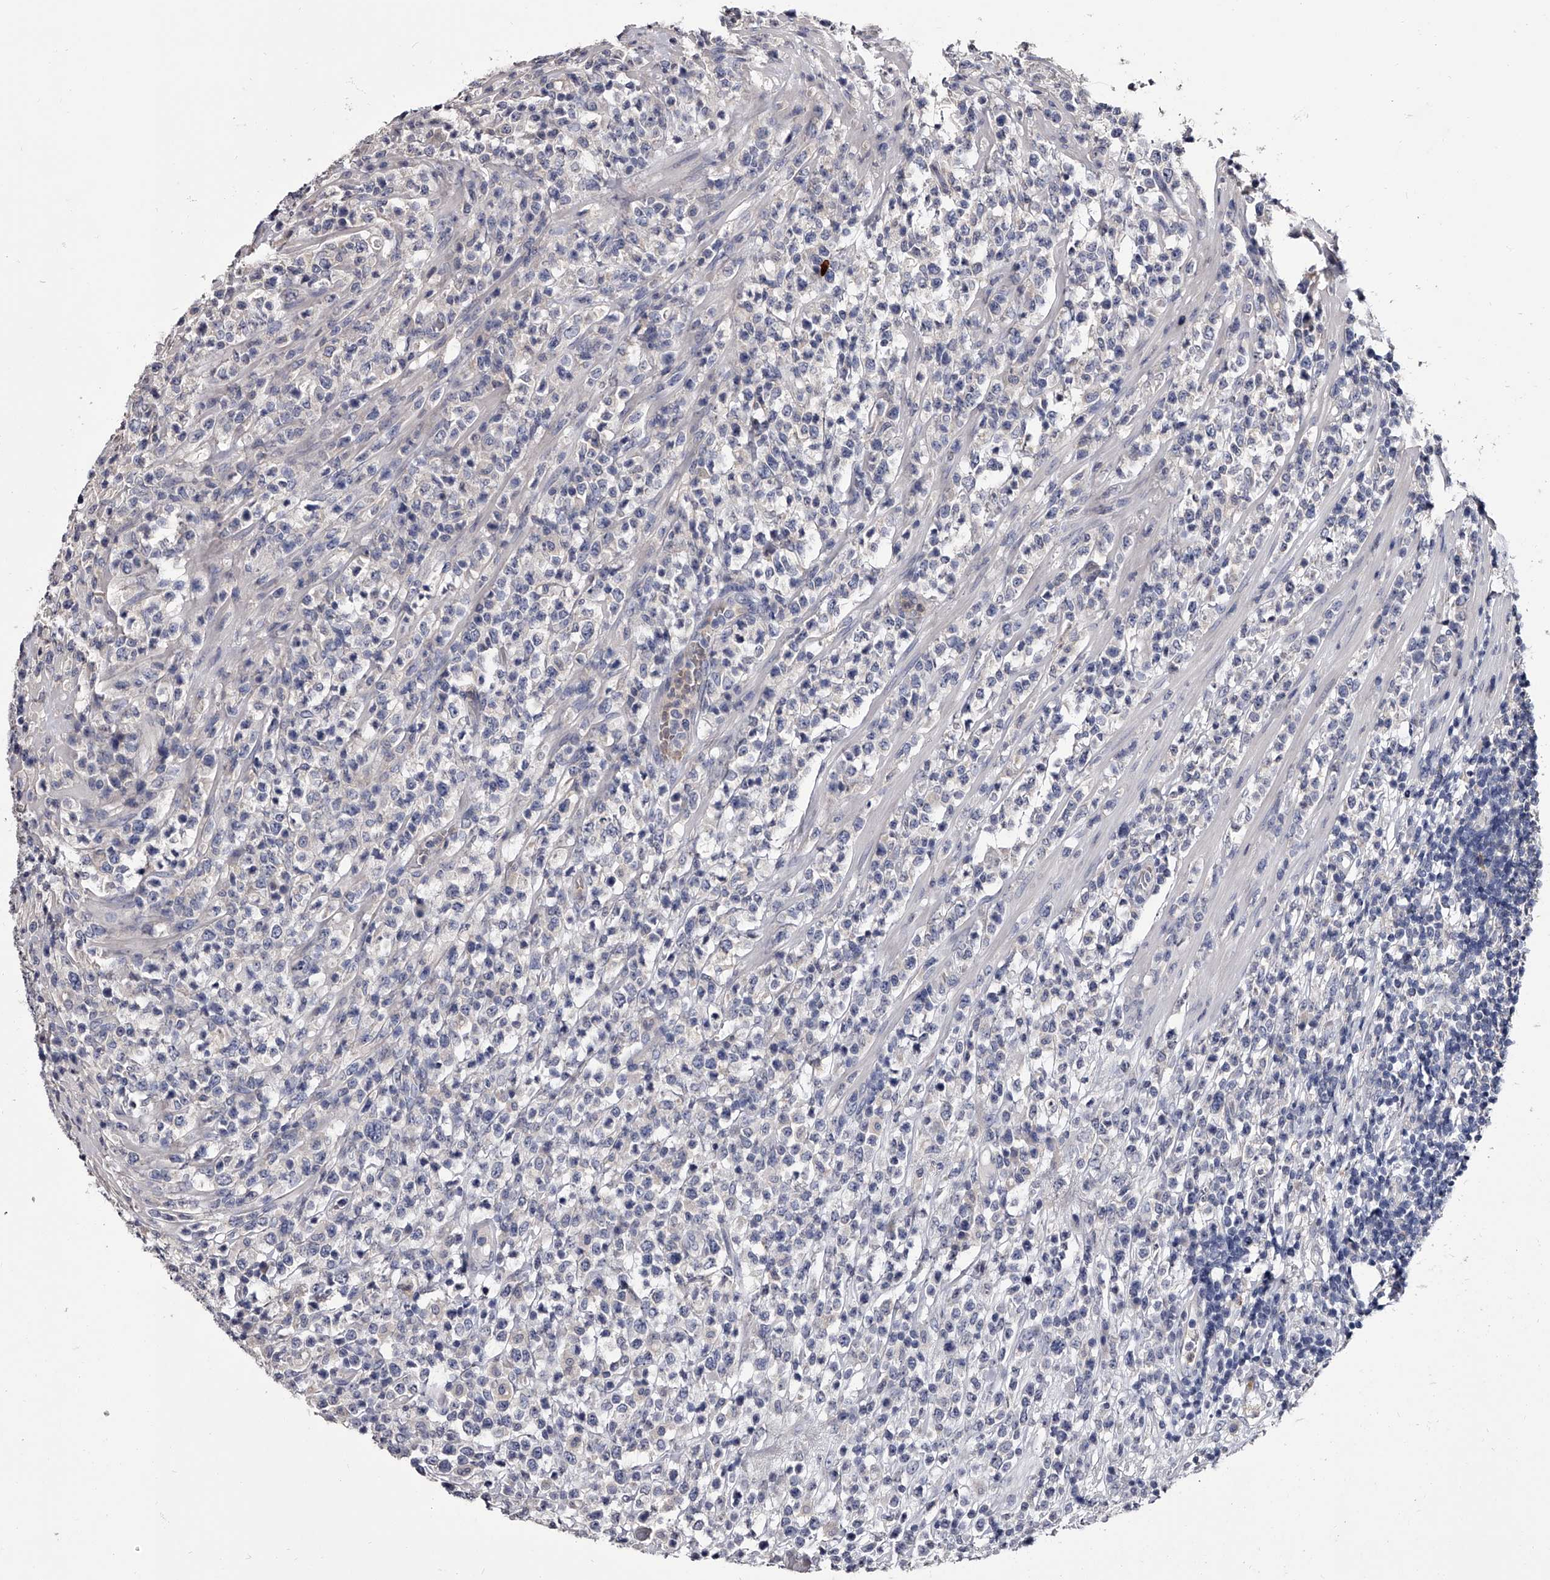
{"staining": {"intensity": "negative", "quantity": "none", "location": "none"}, "tissue": "lymphoma", "cell_type": "Tumor cells", "image_type": "cancer", "snomed": [{"axis": "morphology", "description": "Malignant lymphoma, non-Hodgkin's type, High grade"}, {"axis": "topography", "description": "Colon"}], "caption": "Tumor cells are negative for protein expression in human high-grade malignant lymphoma, non-Hodgkin's type. (DAB (3,3'-diaminobenzidine) immunohistochemistry with hematoxylin counter stain).", "gene": "GAPVD1", "patient": {"sex": "female", "age": 53}}